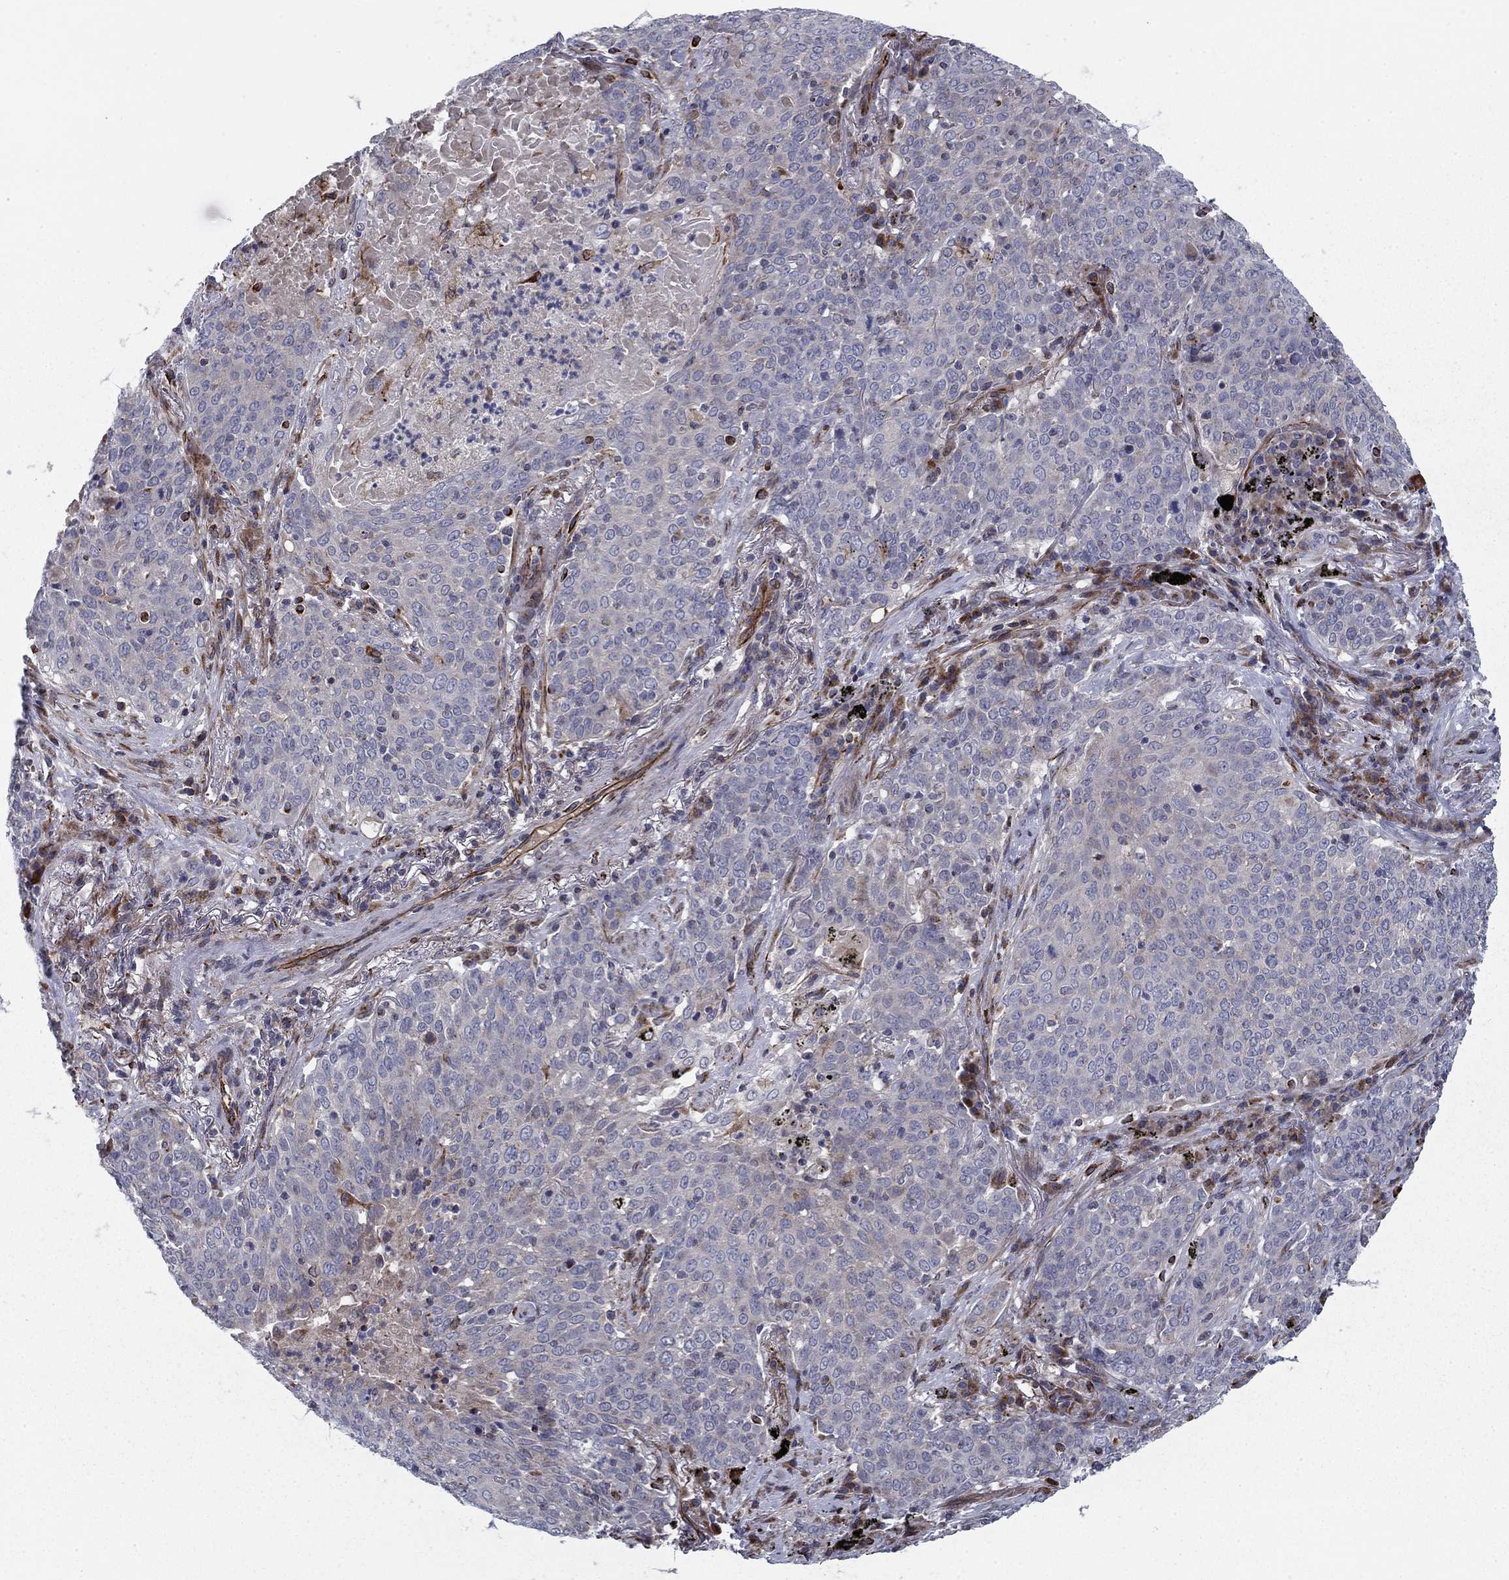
{"staining": {"intensity": "negative", "quantity": "none", "location": "none"}, "tissue": "lung cancer", "cell_type": "Tumor cells", "image_type": "cancer", "snomed": [{"axis": "morphology", "description": "Squamous cell carcinoma, NOS"}, {"axis": "topography", "description": "Lung"}], "caption": "Immunohistochemical staining of lung cancer demonstrates no significant positivity in tumor cells.", "gene": "CLSTN1", "patient": {"sex": "male", "age": 82}}